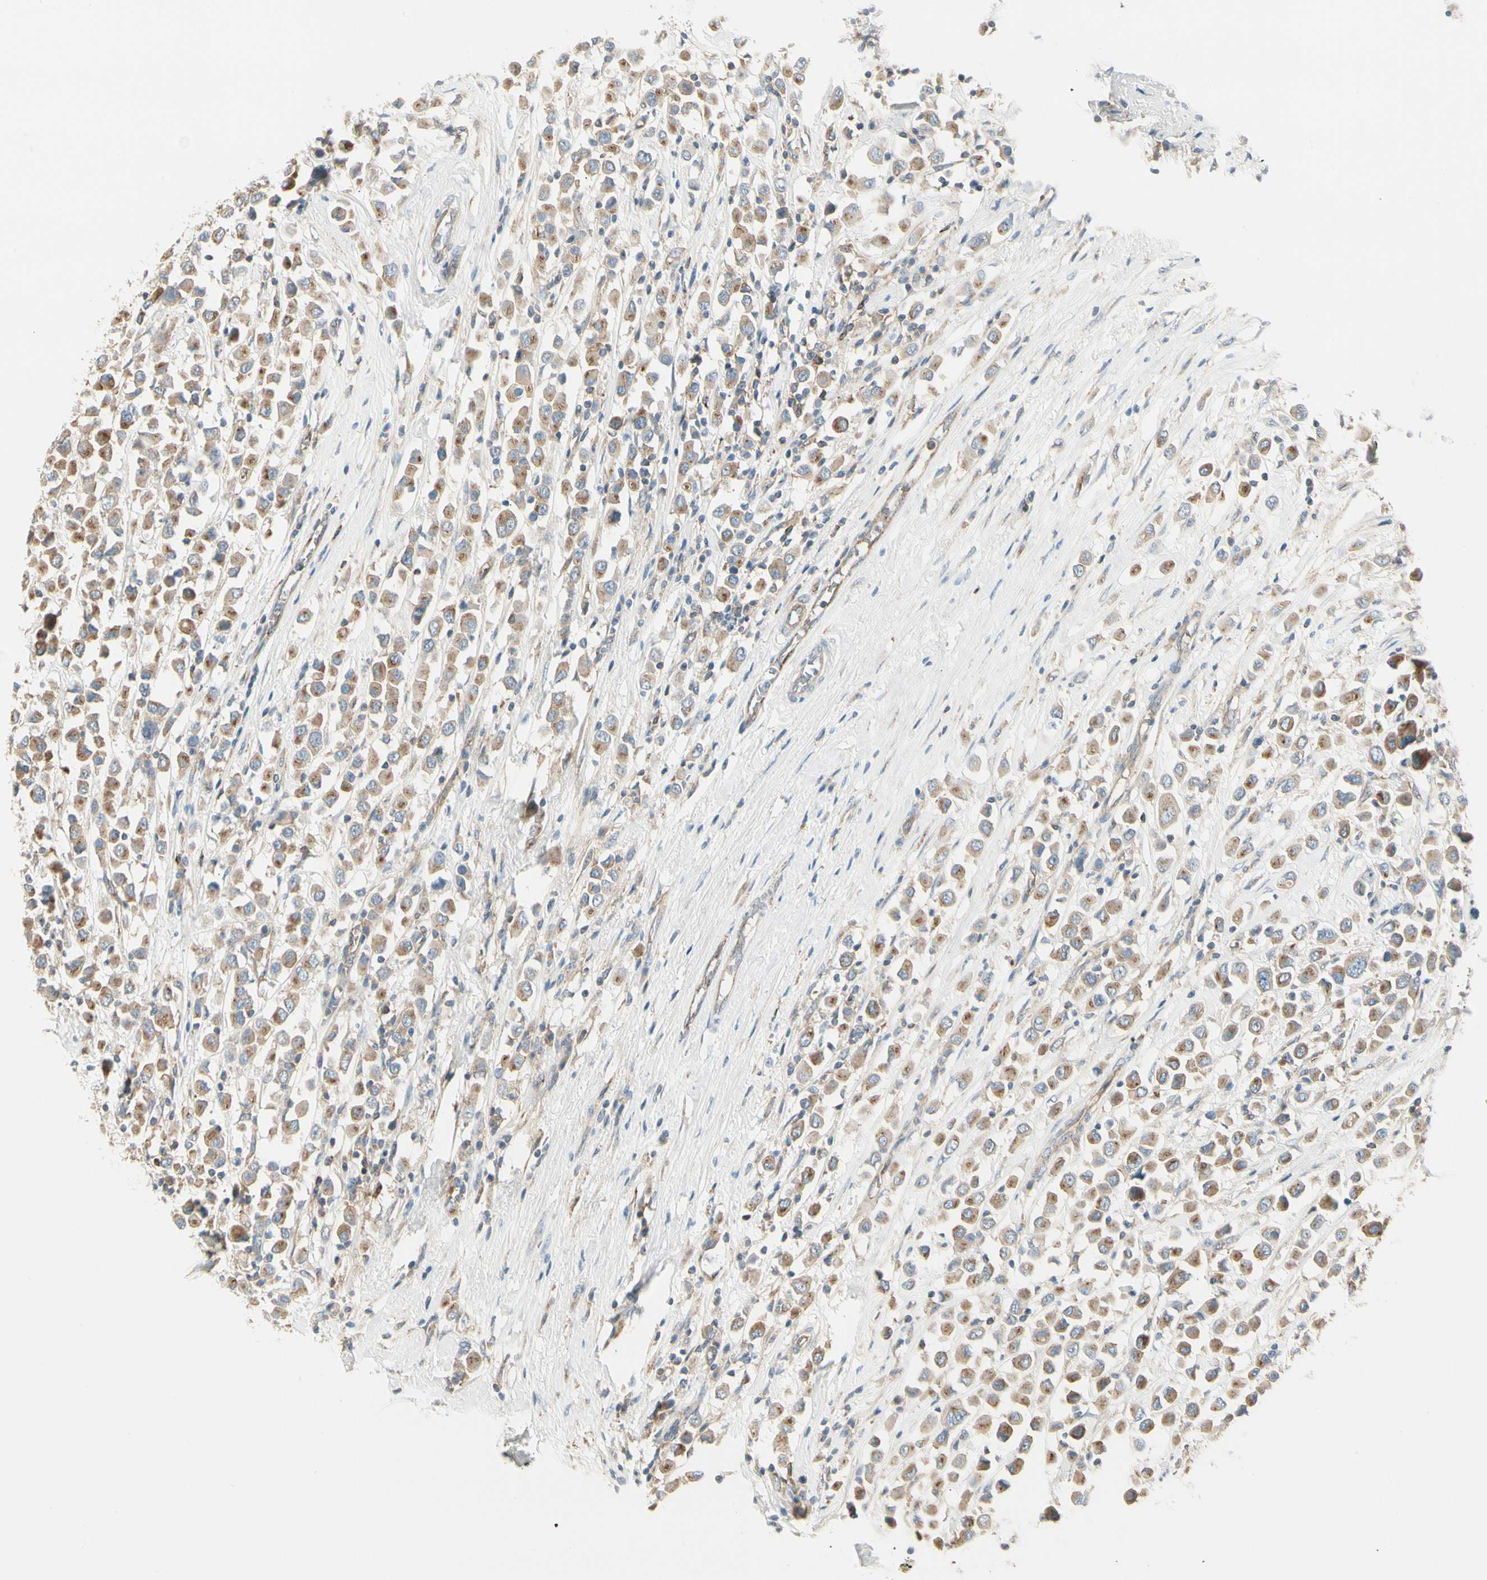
{"staining": {"intensity": "moderate", "quantity": ">75%", "location": "cytoplasmic/membranous"}, "tissue": "breast cancer", "cell_type": "Tumor cells", "image_type": "cancer", "snomed": [{"axis": "morphology", "description": "Duct carcinoma"}, {"axis": "topography", "description": "Breast"}], "caption": "Immunohistochemistry staining of breast cancer (invasive ductal carcinoma), which shows medium levels of moderate cytoplasmic/membranous staining in about >75% of tumor cells indicating moderate cytoplasmic/membranous protein positivity. The staining was performed using DAB (3,3'-diaminobenzidine) (brown) for protein detection and nuclei were counterstained in hematoxylin (blue).", "gene": "AGFG1", "patient": {"sex": "female", "age": 61}}